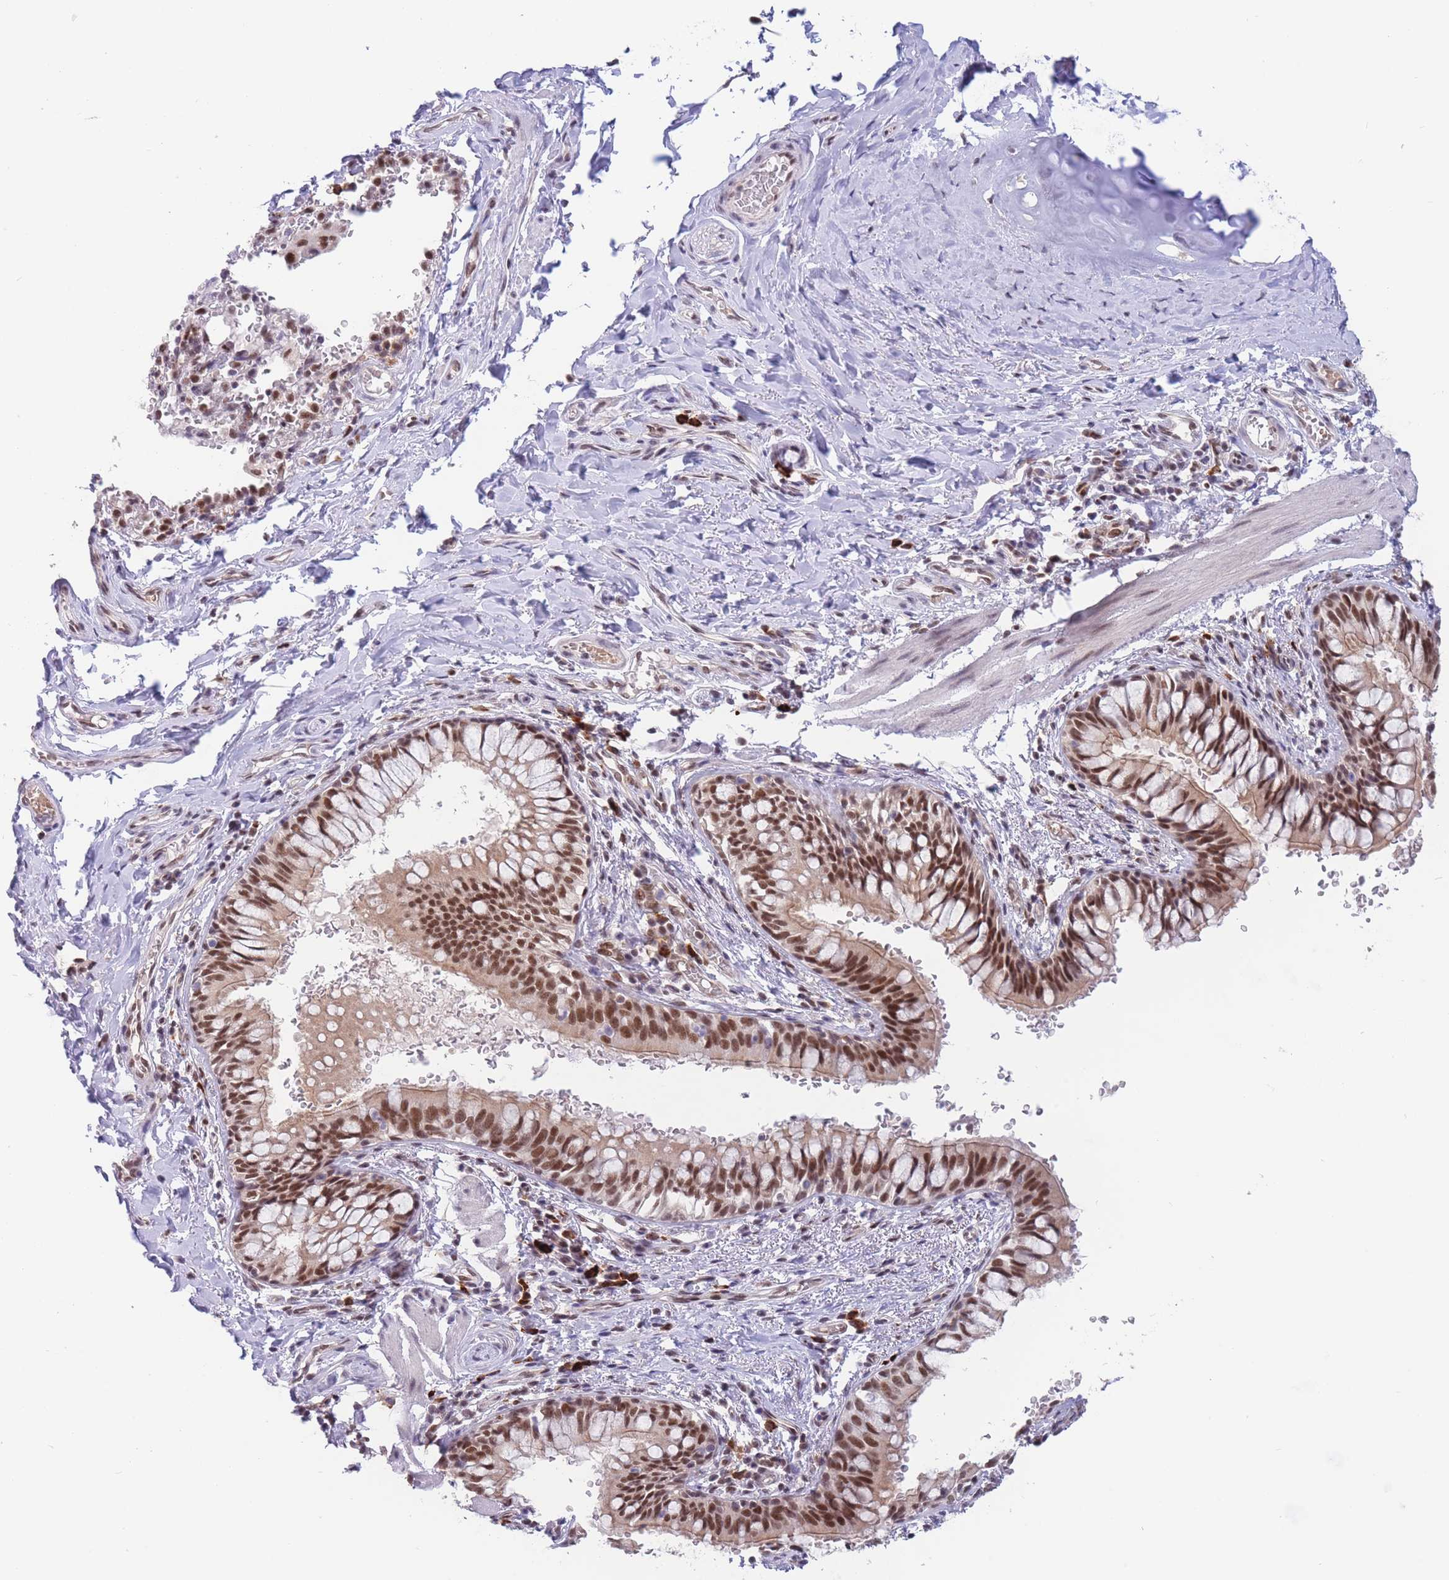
{"staining": {"intensity": "strong", "quantity": ">75%", "location": "nuclear"}, "tissue": "bronchus", "cell_type": "Respiratory epithelial cells", "image_type": "normal", "snomed": [{"axis": "morphology", "description": "Normal tissue, NOS"}, {"axis": "topography", "description": "Cartilage tissue"}, {"axis": "topography", "description": "Bronchus"}], "caption": "Strong nuclear staining for a protein is seen in approximately >75% of respiratory epithelial cells of normal bronchus using immunohistochemistry.", "gene": "SMAD9", "patient": {"sex": "female", "age": 36}}